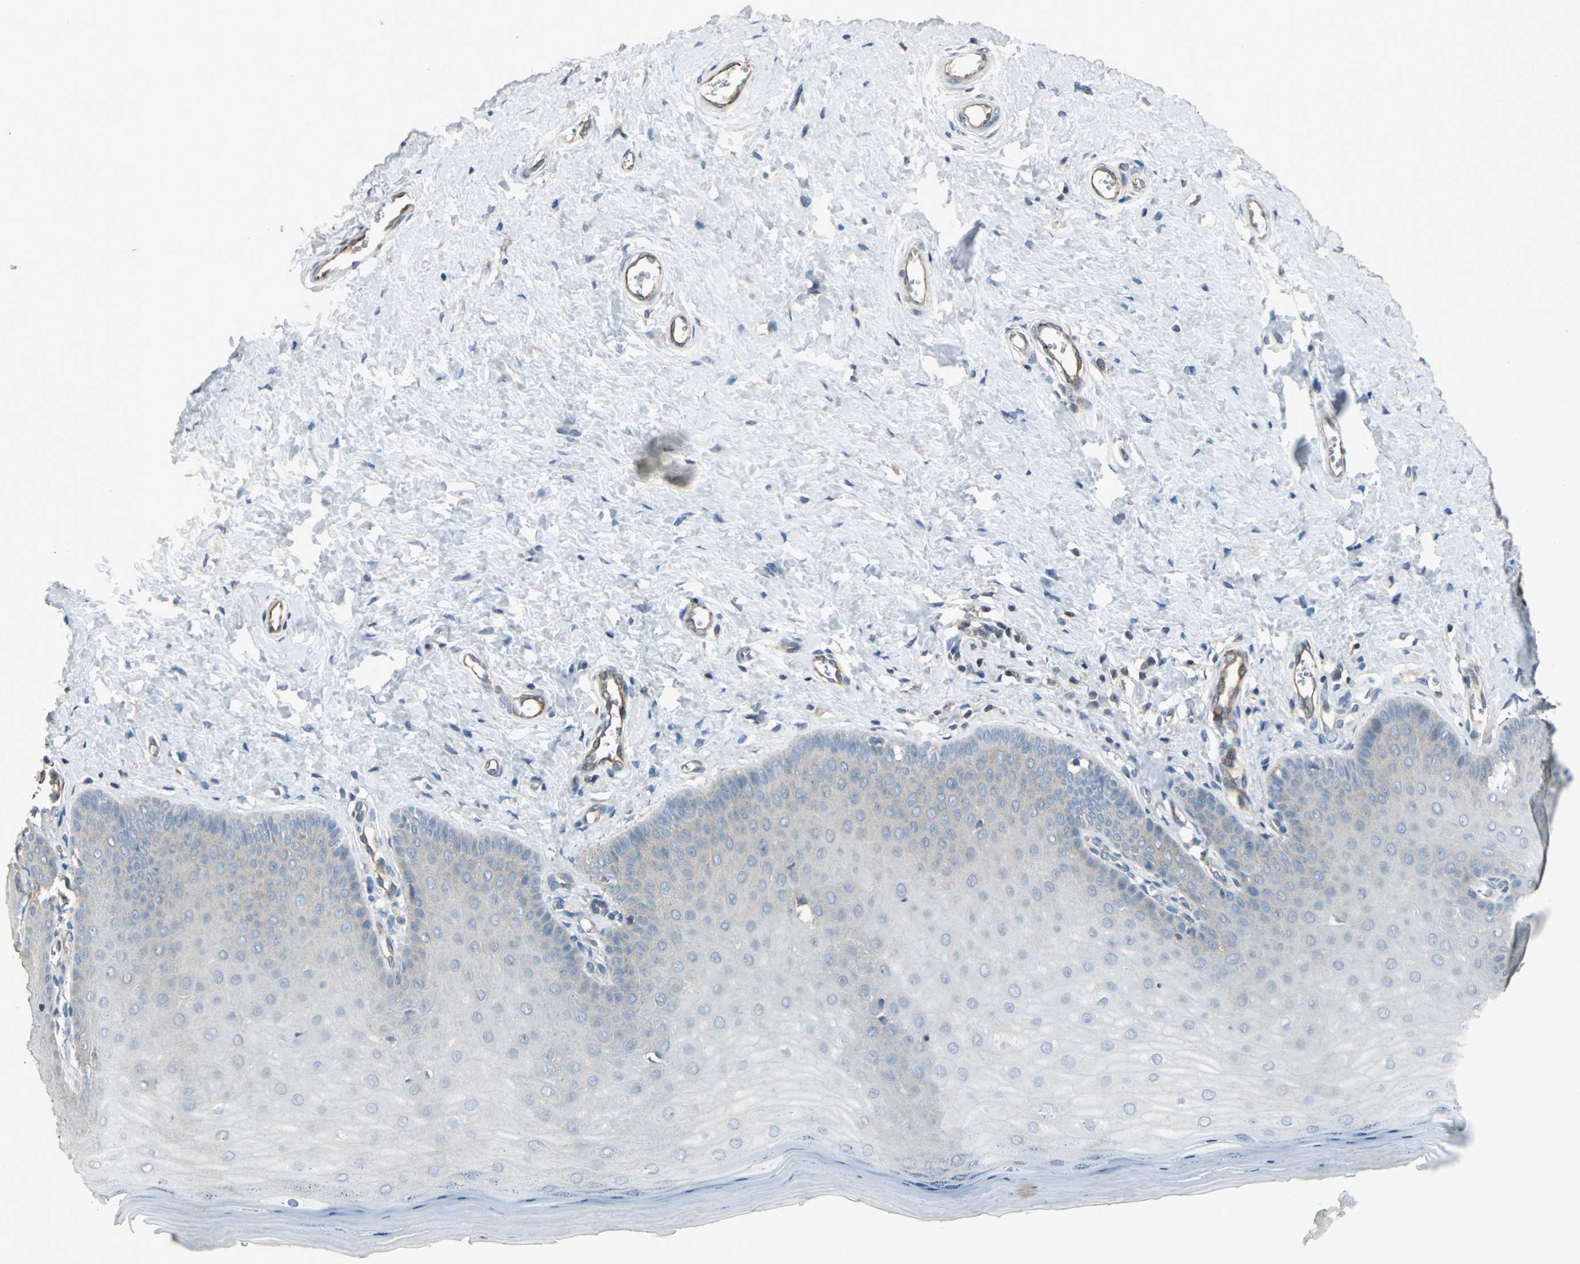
{"staining": {"intensity": "weak", "quantity": "<25%", "location": "cytoplasmic/membranous"}, "tissue": "cervix", "cell_type": "Glandular cells", "image_type": "normal", "snomed": [{"axis": "morphology", "description": "Normal tissue, NOS"}, {"axis": "topography", "description": "Cervix"}], "caption": "High magnification brightfield microscopy of unremarkable cervix stained with DAB (3,3'-diaminobenzidine) (brown) and counterstained with hematoxylin (blue): glandular cells show no significant staining.", "gene": "RAPGEF1", "patient": {"sex": "female", "age": 55}}